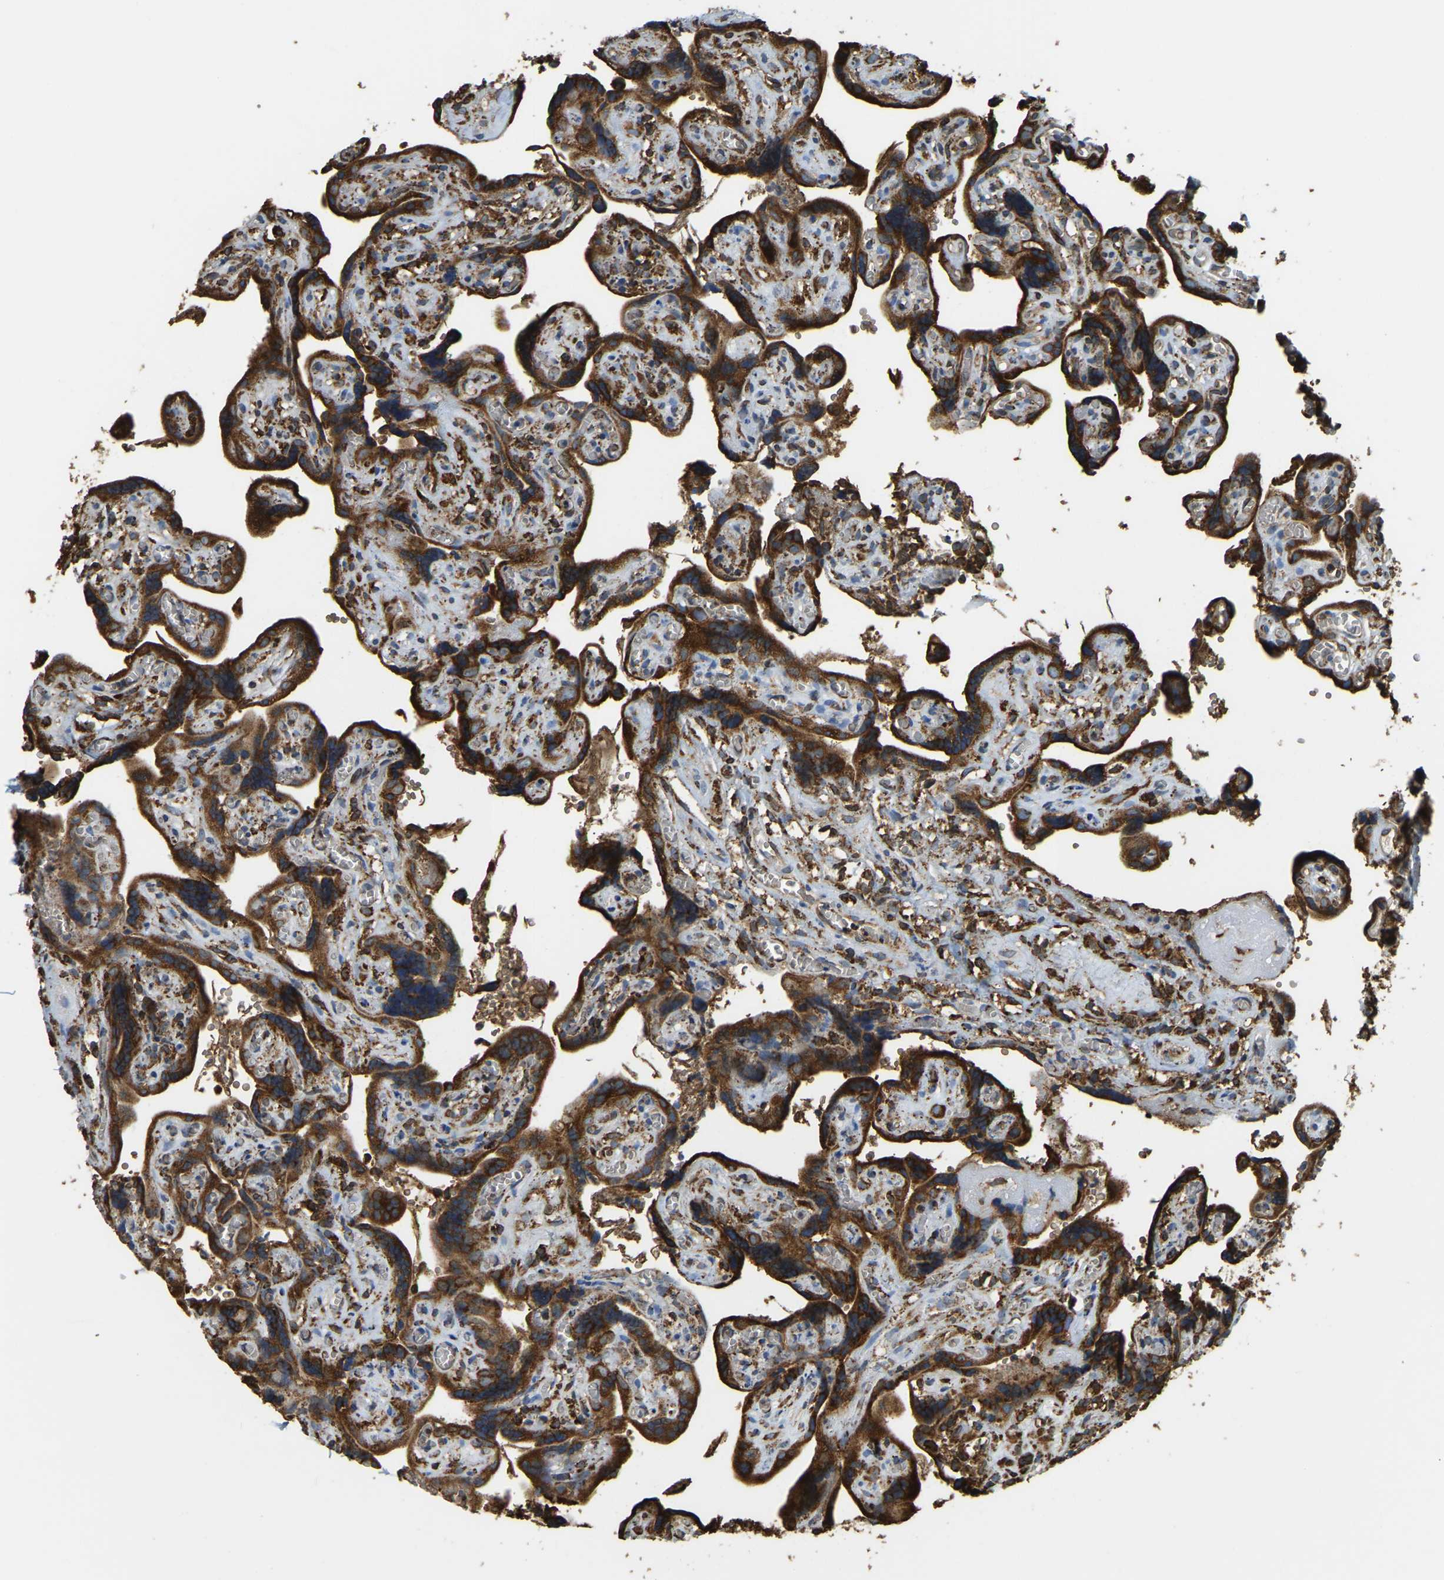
{"staining": {"intensity": "strong", "quantity": ">75%", "location": "cytoplasmic/membranous"}, "tissue": "placenta", "cell_type": "Decidual cells", "image_type": "normal", "snomed": [{"axis": "morphology", "description": "Normal tissue, NOS"}, {"axis": "topography", "description": "Placenta"}], "caption": "DAB (3,3'-diaminobenzidine) immunohistochemical staining of unremarkable placenta shows strong cytoplasmic/membranous protein staining in about >75% of decidual cells. The staining was performed using DAB, with brown indicating positive protein expression. Nuclei are stained blue with hematoxylin.", "gene": "RNF115", "patient": {"sex": "female", "age": 30}}